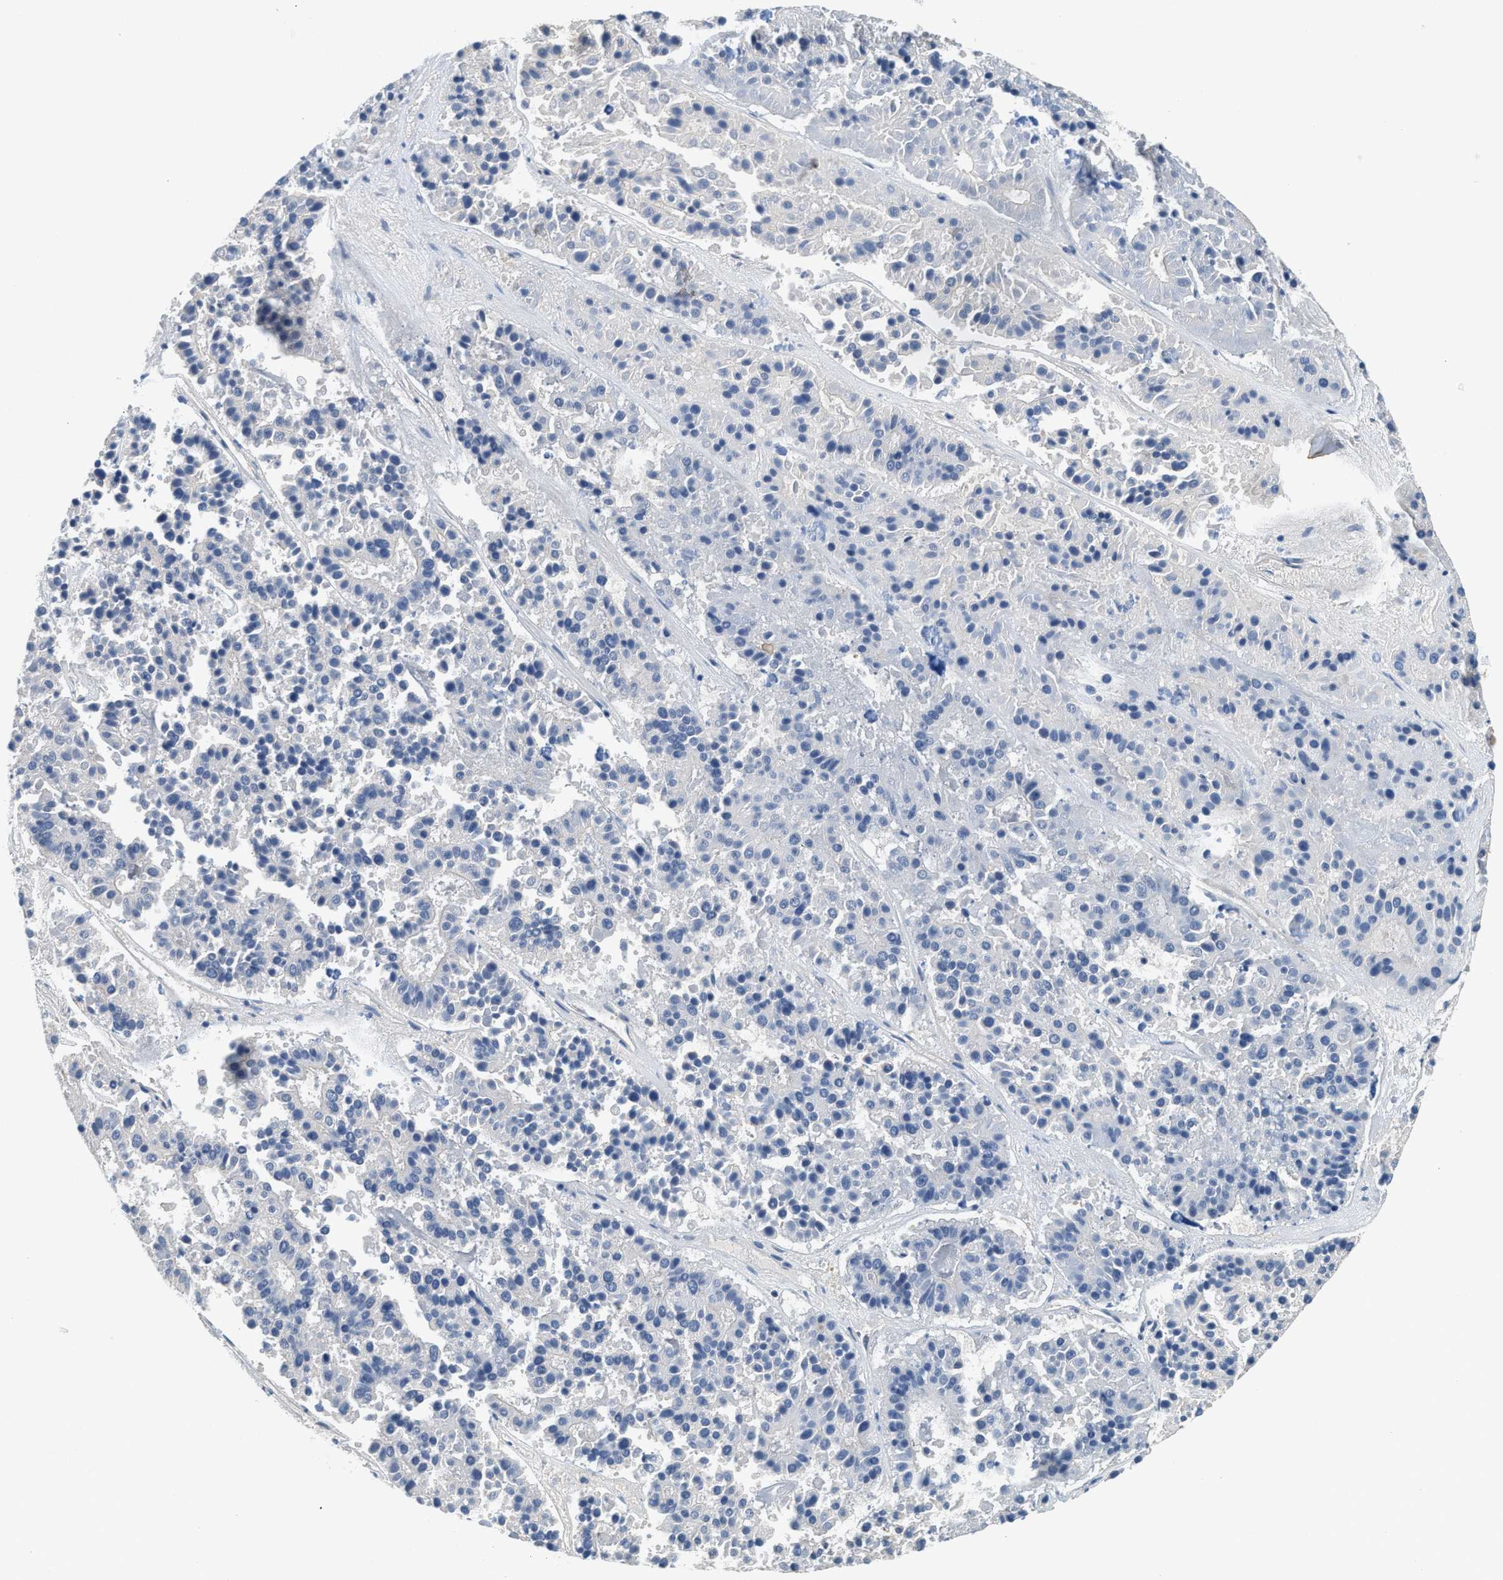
{"staining": {"intensity": "negative", "quantity": "none", "location": "none"}, "tissue": "pancreatic cancer", "cell_type": "Tumor cells", "image_type": "cancer", "snomed": [{"axis": "morphology", "description": "Adenocarcinoma, NOS"}, {"axis": "topography", "description": "Pancreas"}], "caption": "The immunohistochemistry (IHC) image has no significant expression in tumor cells of adenocarcinoma (pancreatic) tissue.", "gene": "NSUN7", "patient": {"sex": "male", "age": 50}}